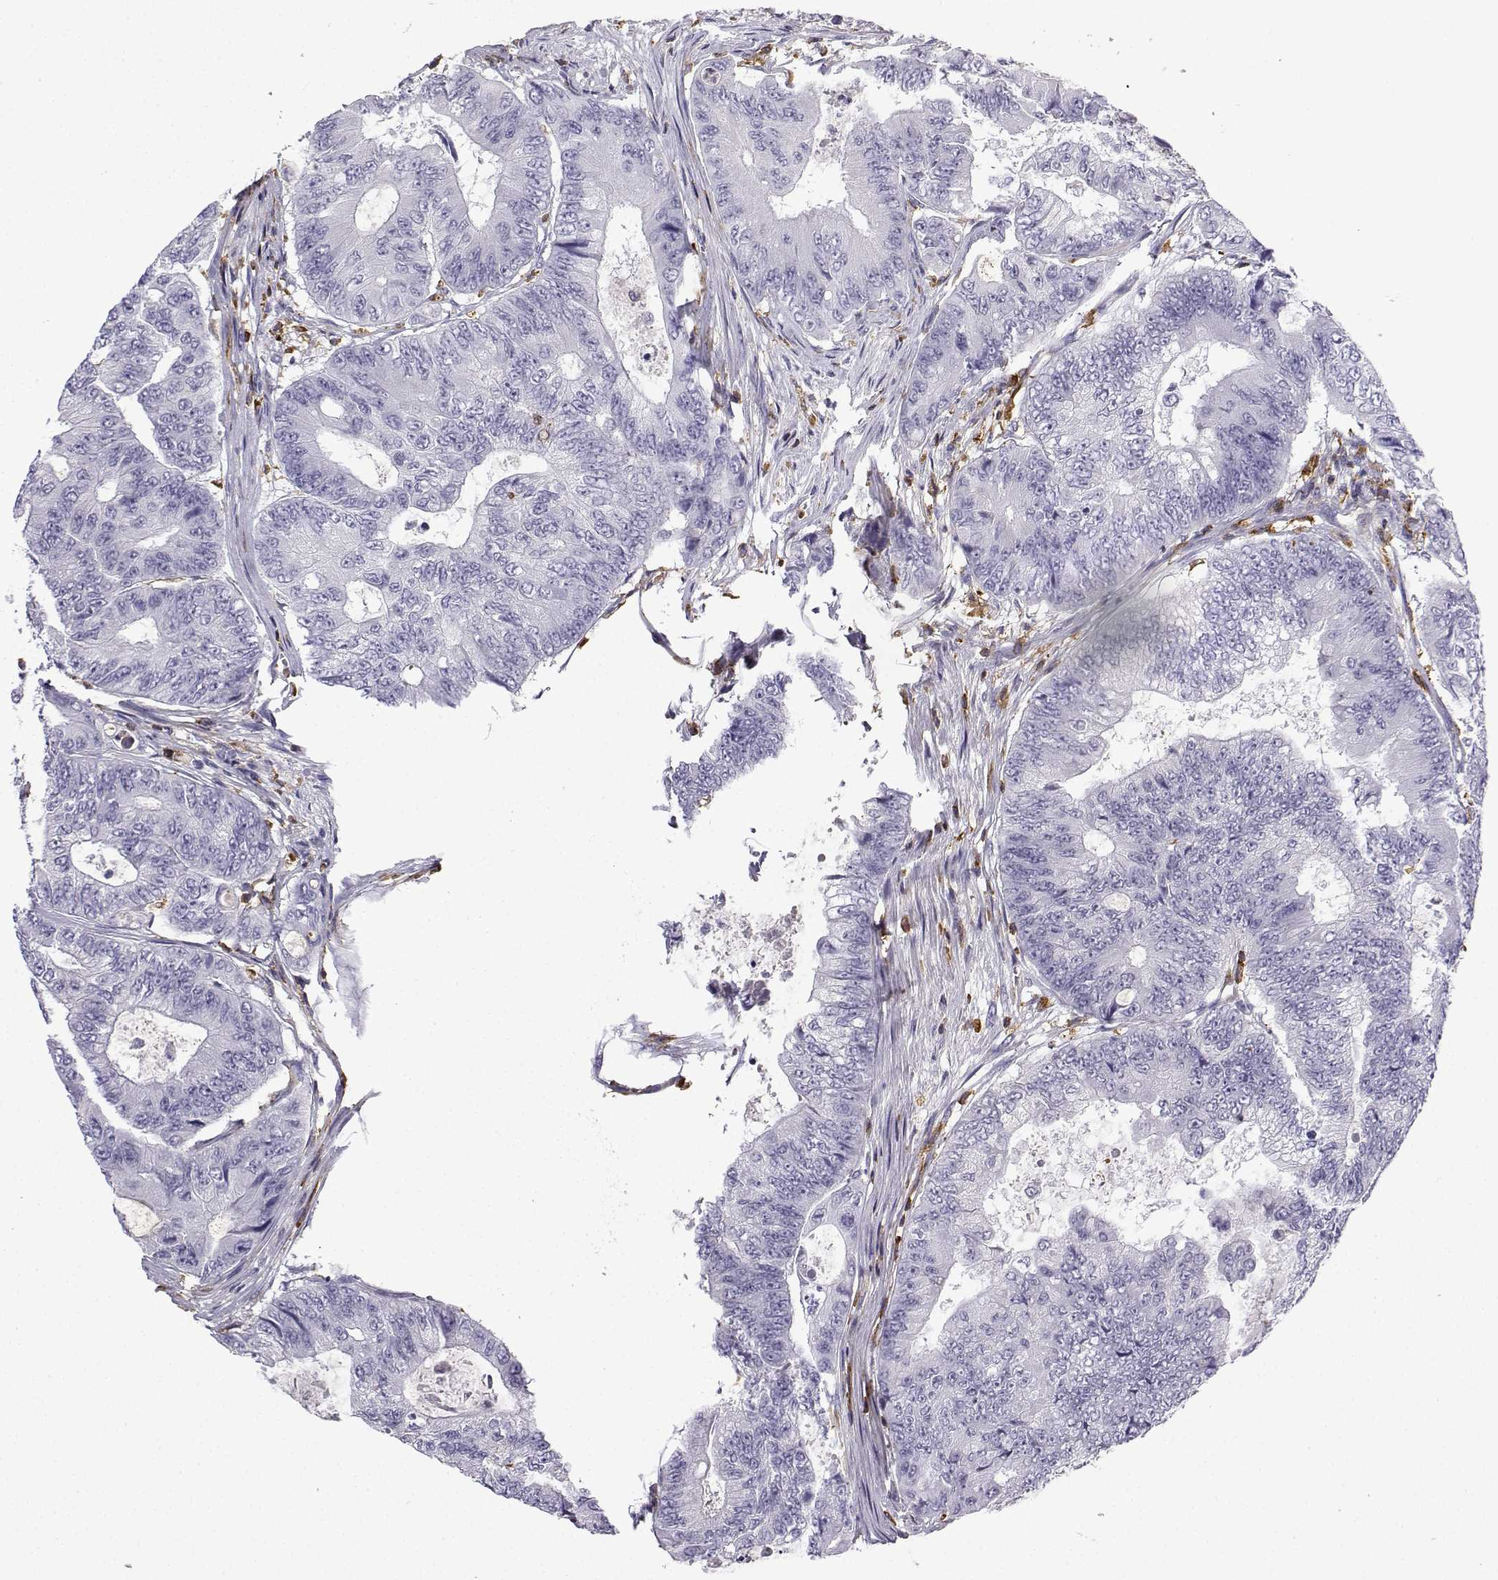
{"staining": {"intensity": "negative", "quantity": "none", "location": "none"}, "tissue": "colorectal cancer", "cell_type": "Tumor cells", "image_type": "cancer", "snomed": [{"axis": "morphology", "description": "Adenocarcinoma, NOS"}, {"axis": "topography", "description": "Colon"}], "caption": "High magnification brightfield microscopy of adenocarcinoma (colorectal) stained with DAB (3,3'-diaminobenzidine) (brown) and counterstained with hematoxylin (blue): tumor cells show no significant staining.", "gene": "DOCK10", "patient": {"sex": "female", "age": 48}}